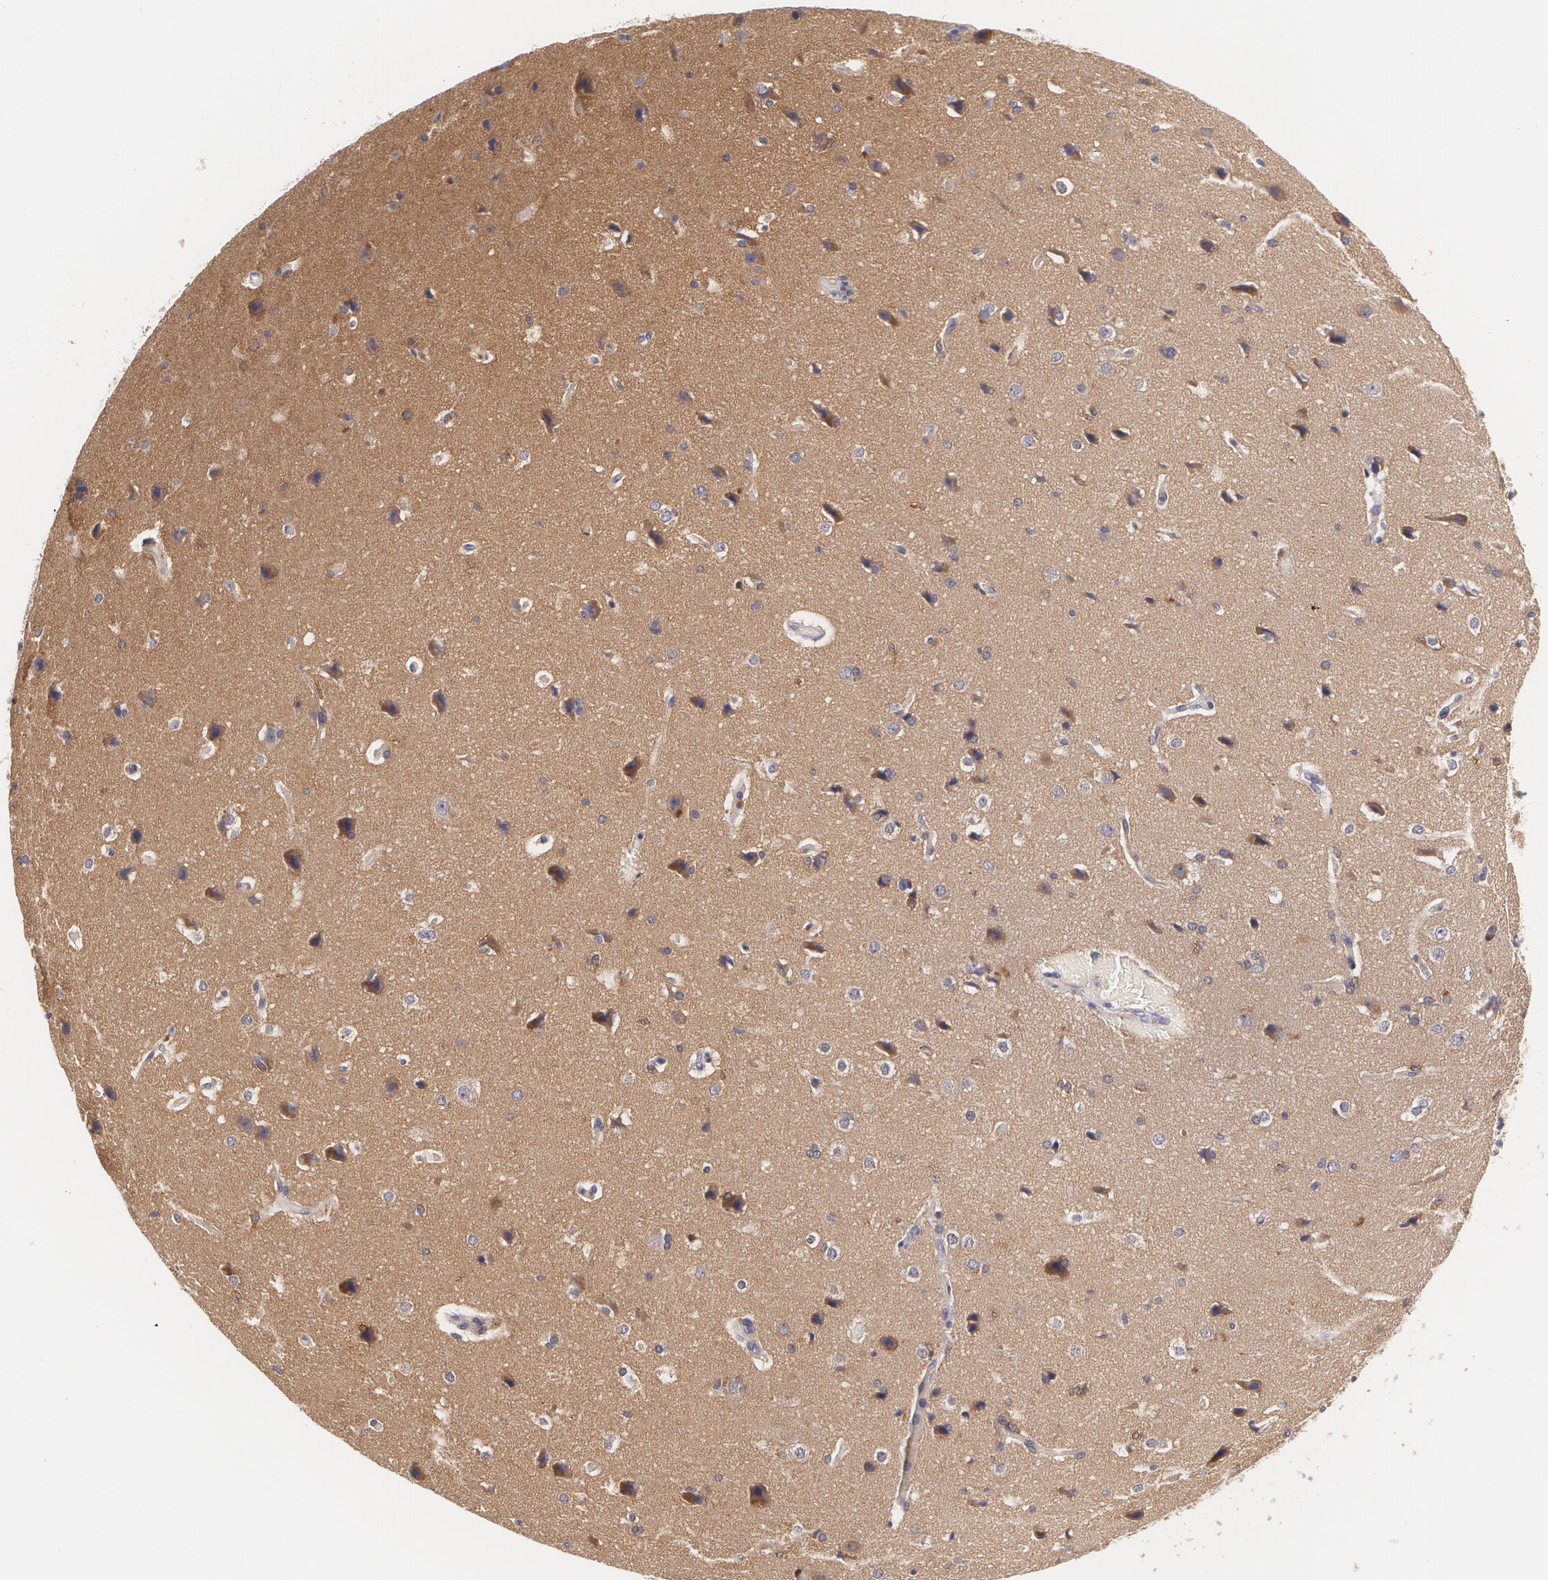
{"staining": {"intensity": "weak", "quantity": "25%-75%", "location": "cytoplasmic/membranous"}, "tissue": "cerebral cortex", "cell_type": "Endothelial cells", "image_type": "normal", "snomed": [{"axis": "morphology", "description": "Normal tissue, NOS"}, {"axis": "topography", "description": "Cerebral cortex"}], "caption": "Immunohistochemistry (IHC) micrograph of unremarkable cerebral cortex stained for a protein (brown), which exhibits low levels of weak cytoplasmic/membranous expression in approximately 25%-75% of endothelial cells.", "gene": "CASK", "patient": {"sex": "female", "age": 45}}